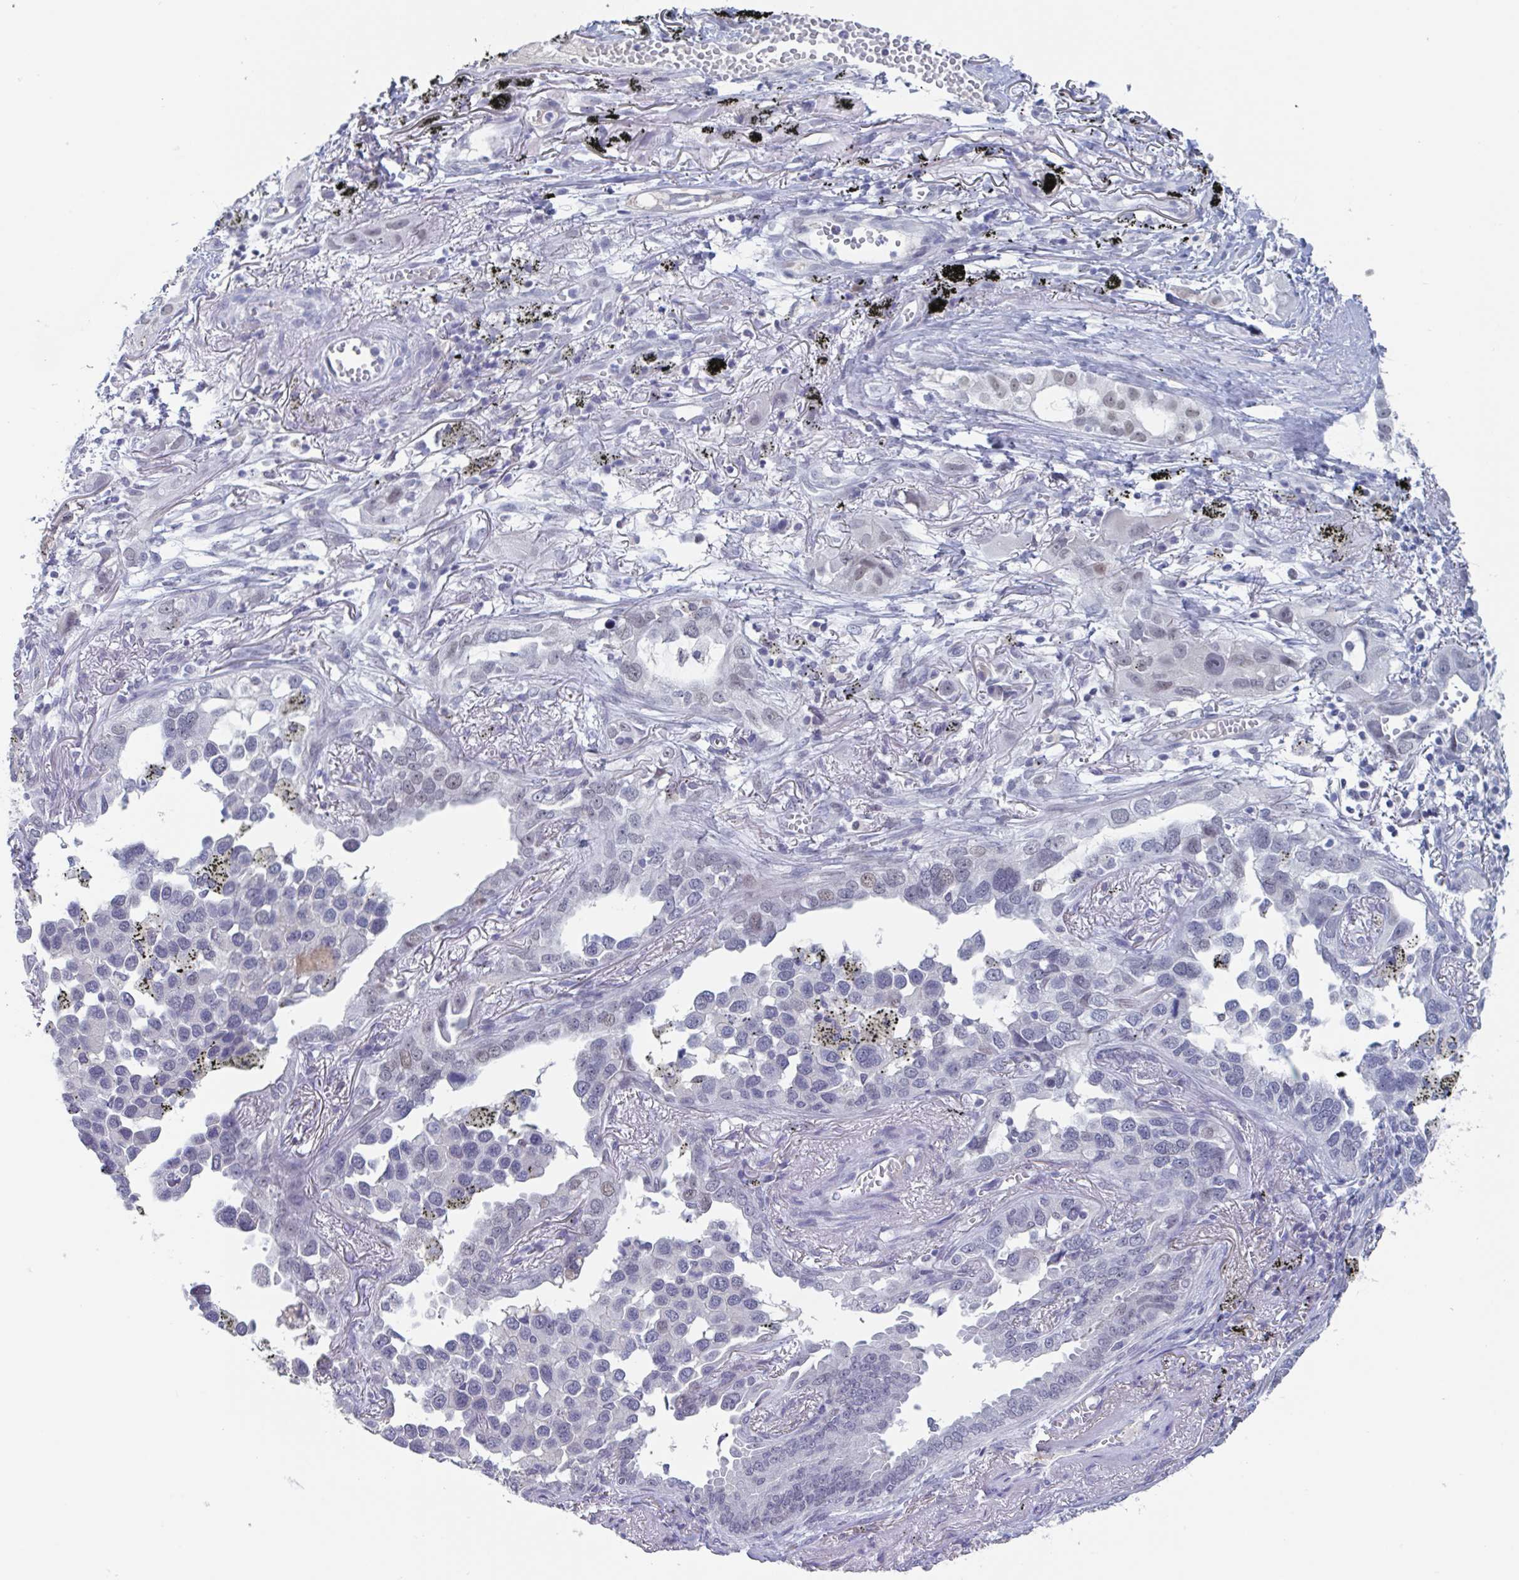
{"staining": {"intensity": "weak", "quantity": "<25%", "location": "nuclear"}, "tissue": "lung cancer", "cell_type": "Tumor cells", "image_type": "cancer", "snomed": [{"axis": "morphology", "description": "Adenocarcinoma, NOS"}, {"axis": "topography", "description": "Lung"}], "caption": "IHC image of neoplastic tissue: adenocarcinoma (lung) stained with DAB exhibits no significant protein expression in tumor cells.", "gene": "KDM4D", "patient": {"sex": "male", "age": 67}}